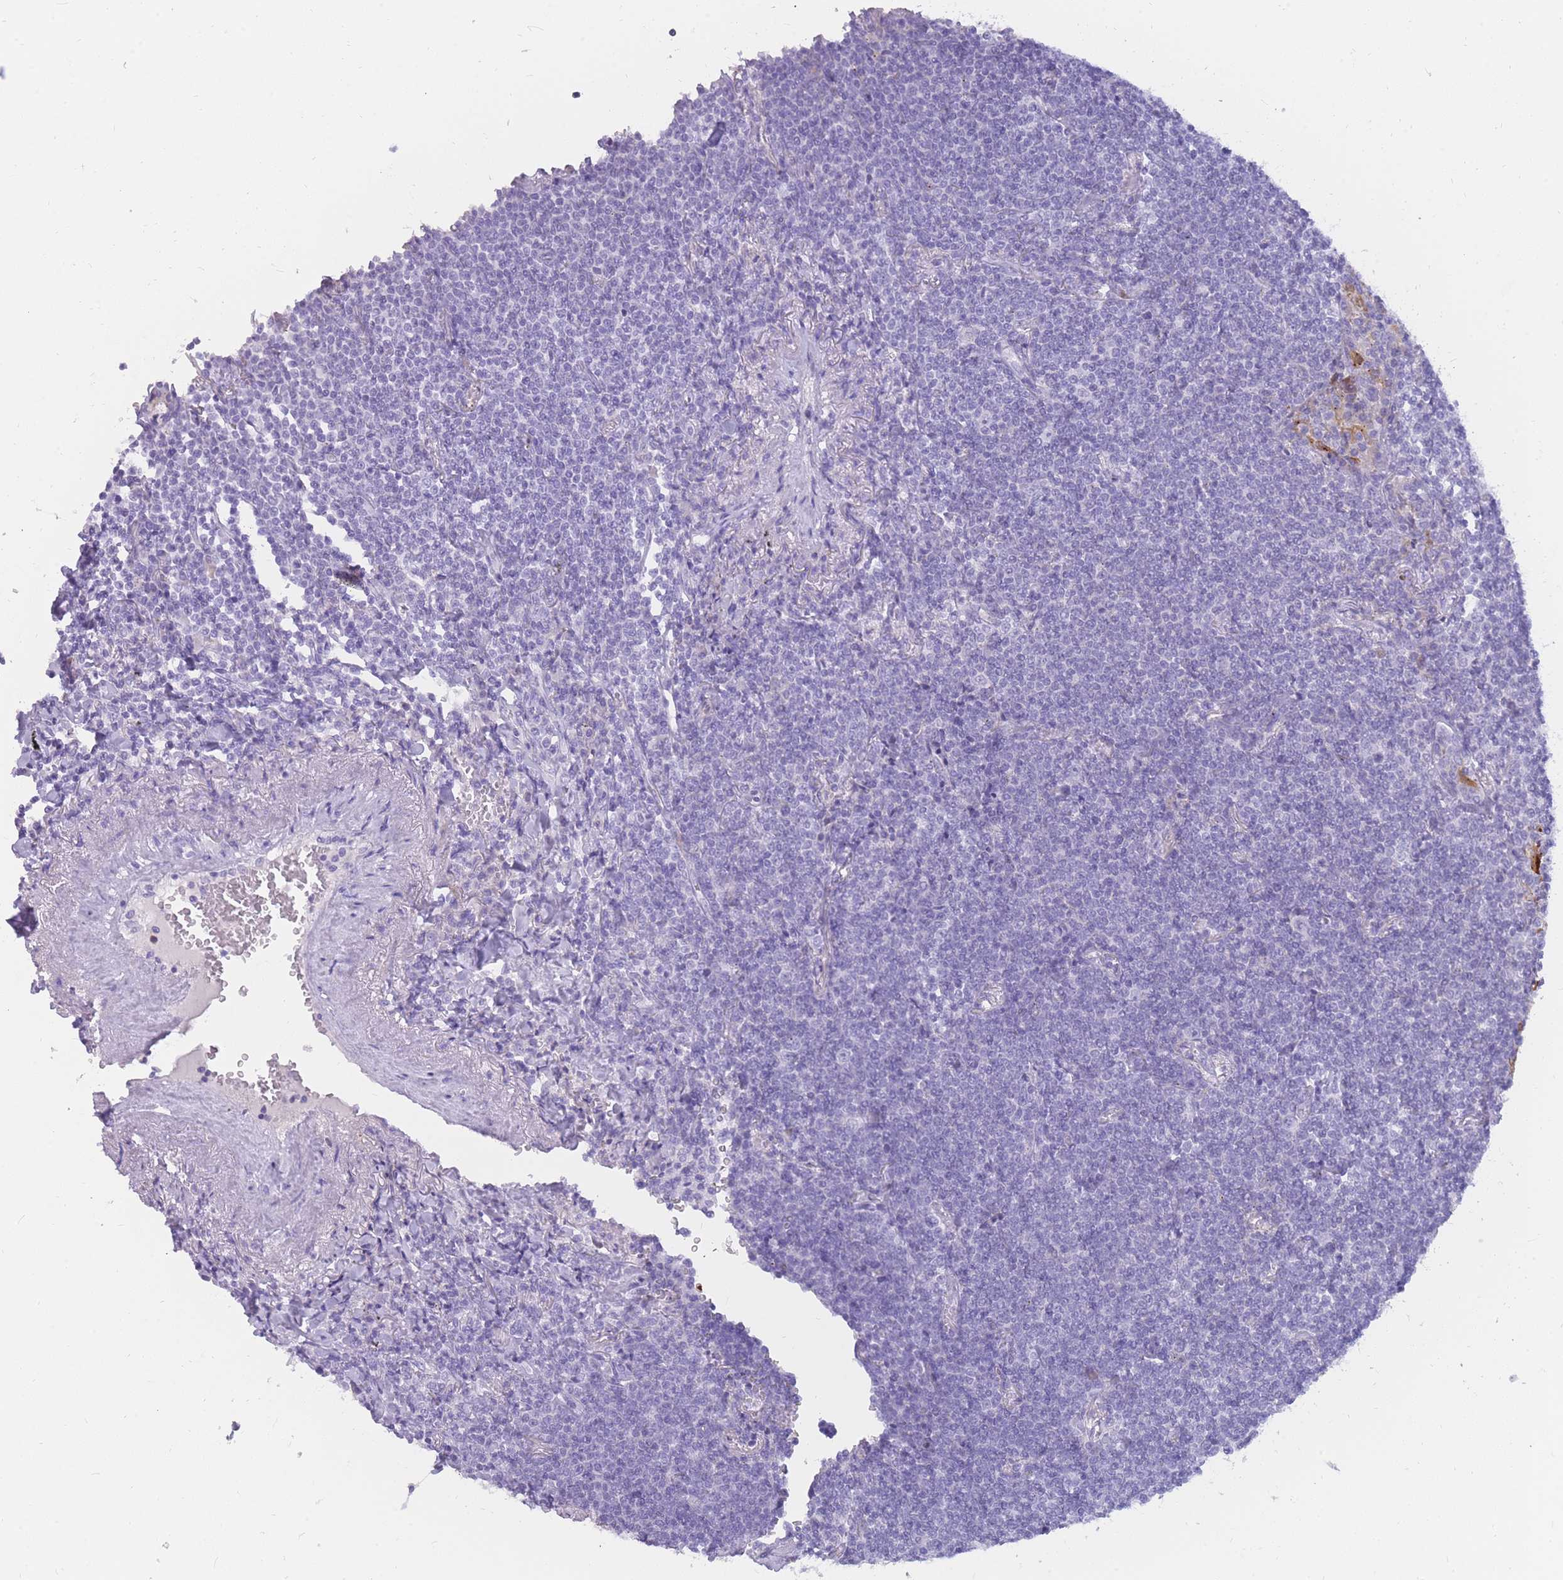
{"staining": {"intensity": "negative", "quantity": "none", "location": "none"}, "tissue": "lymphoma", "cell_type": "Tumor cells", "image_type": "cancer", "snomed": [{"axis": "morphology", "description": "Malignant lymphoma, non-Hodgkin's type, Low grade"}, {"axis": "topography", "description": "Lung"}], "caption": "There is no significant staining in tumor cells of malignant lymphoma, non-Hodgkin's type (low-grade).", "gene": "NKX1-2", "patient": {"sex": "female", "age": 71}}